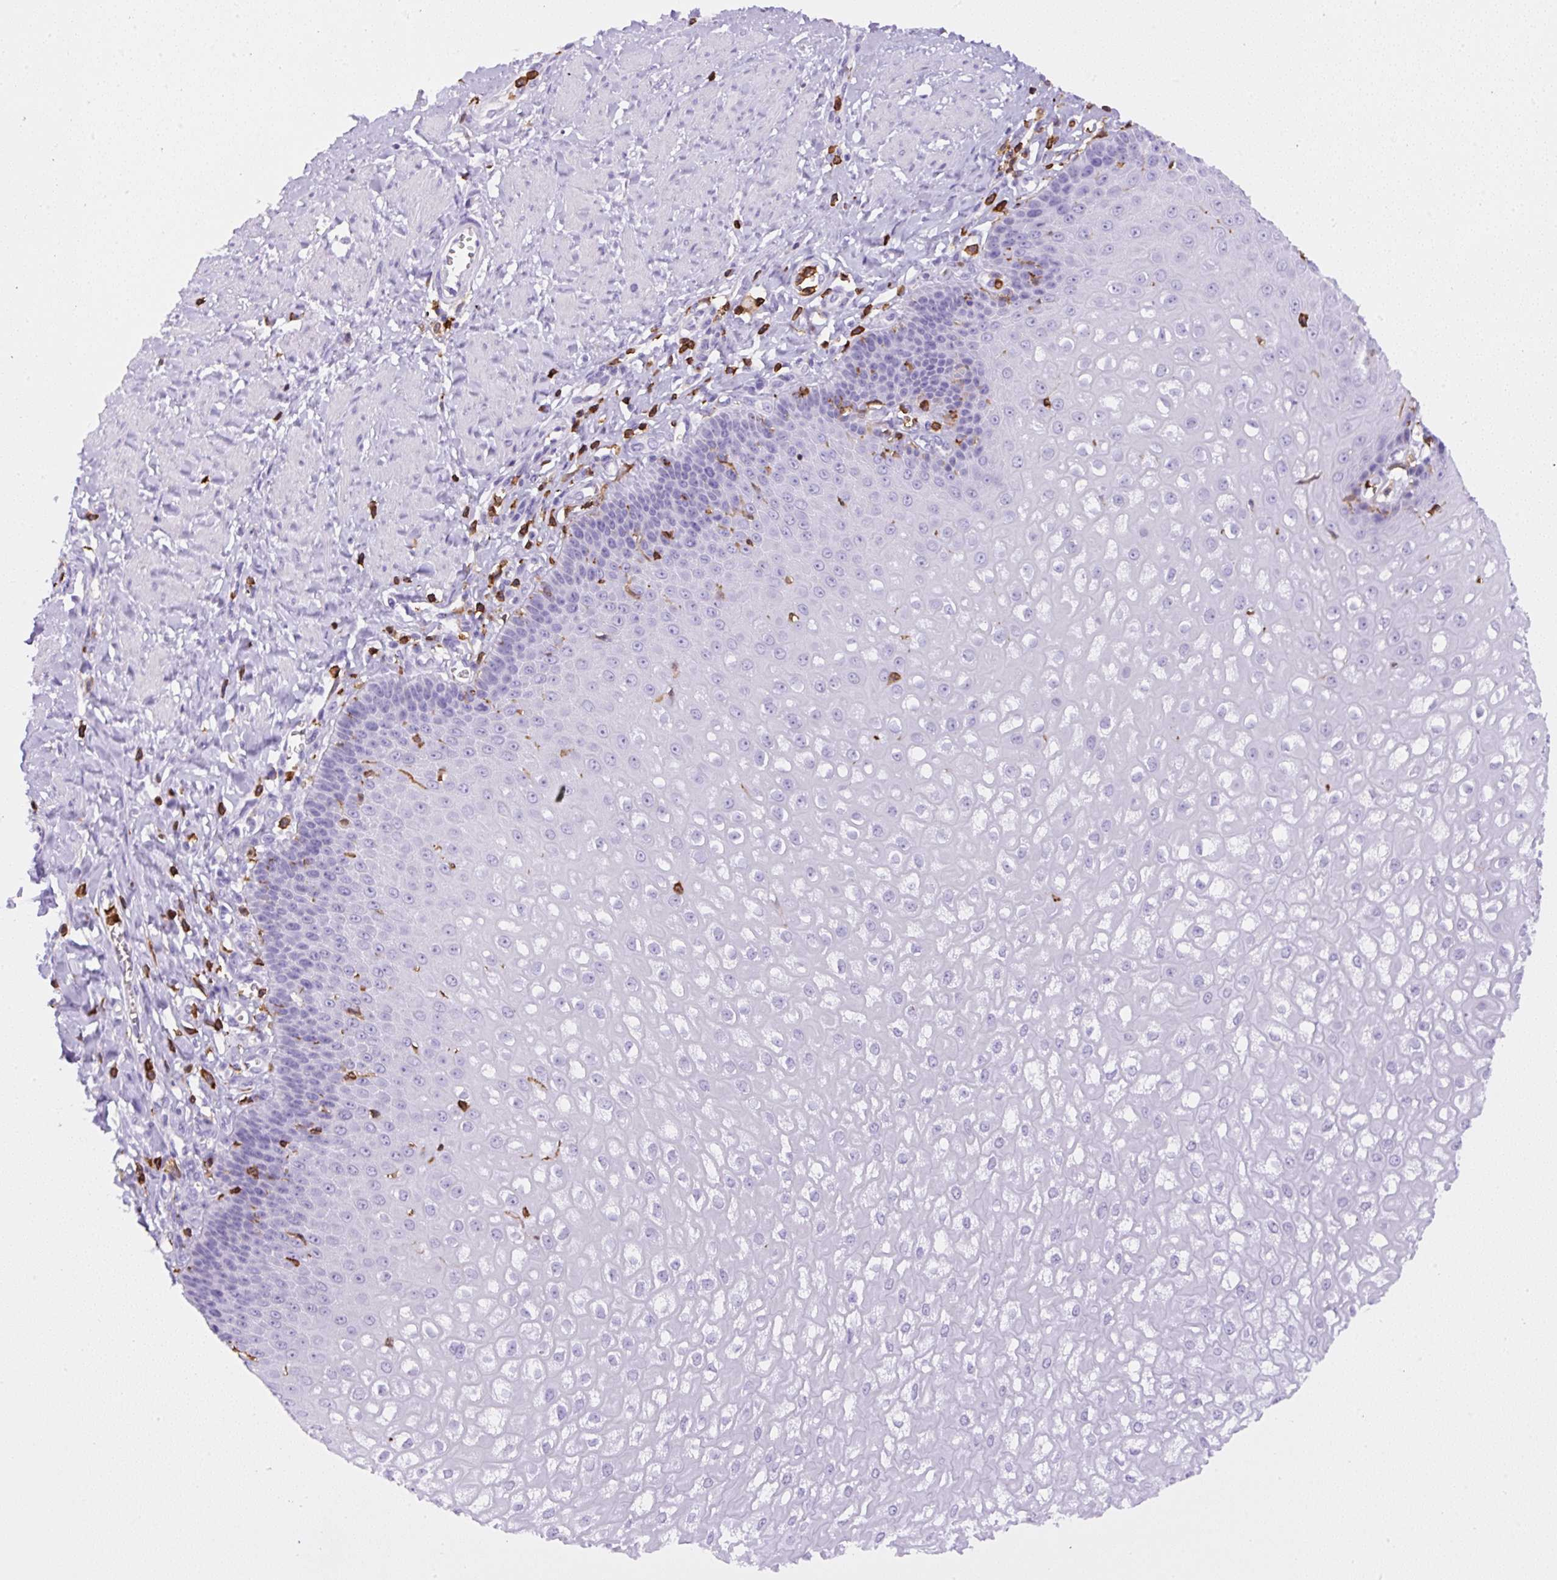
{"staining": {"intensity": "negative", "quantity": "none", "location": "none"}, "tissue": "esophagus", "cell_type": "Squamous epithelial cells", "image_type": "normal", "snomed": [{"axis": "morphology", "description": "Normal tissue, NOS"}, {"axis": "topography", "description": "Esophagus"}], "caption": "Immunohistochemical staining of unremarkable human esophagus exhibits no significant positivity in squamous epithelial cells.", "gene": "FAM228B", "patient": {"sex": "male", "age": 67}}